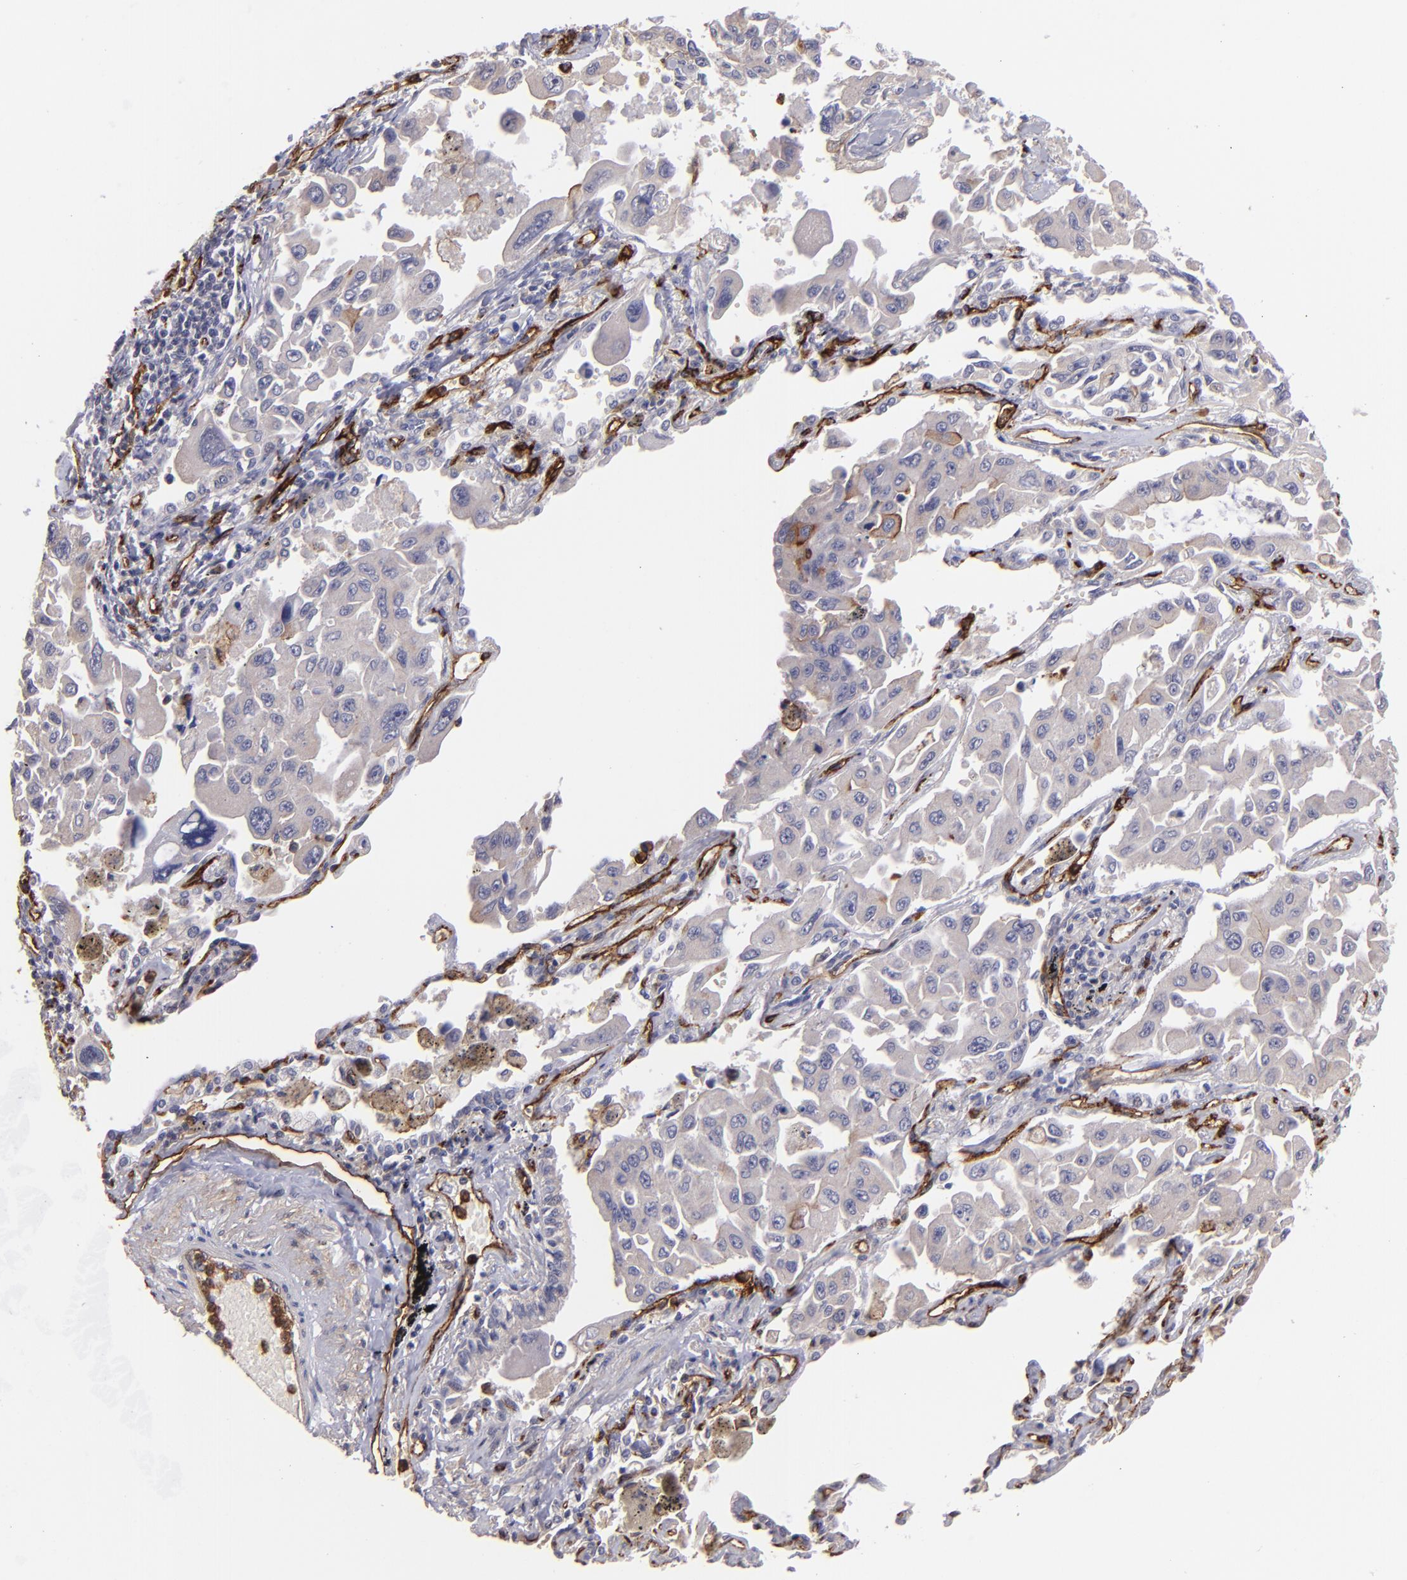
{"staining": {"intensity": "negative", "quantity": "none", "location": "none"}, "tissue": "lung cancer", "cell_type": "Tumor cells", "image_type": "cancer", "snomed": [{"axis": "morphology", "description": "Adenocarcinoma, NOS"}, {"axis": "topography", "description": "Lung"}], "caption": "Immunohistochemical staining of adenocarcinoma (lung) displays no significant positivity in tumor cells.", "gene": "DYSF", "patient": {"sex": "male", "age": 64}}